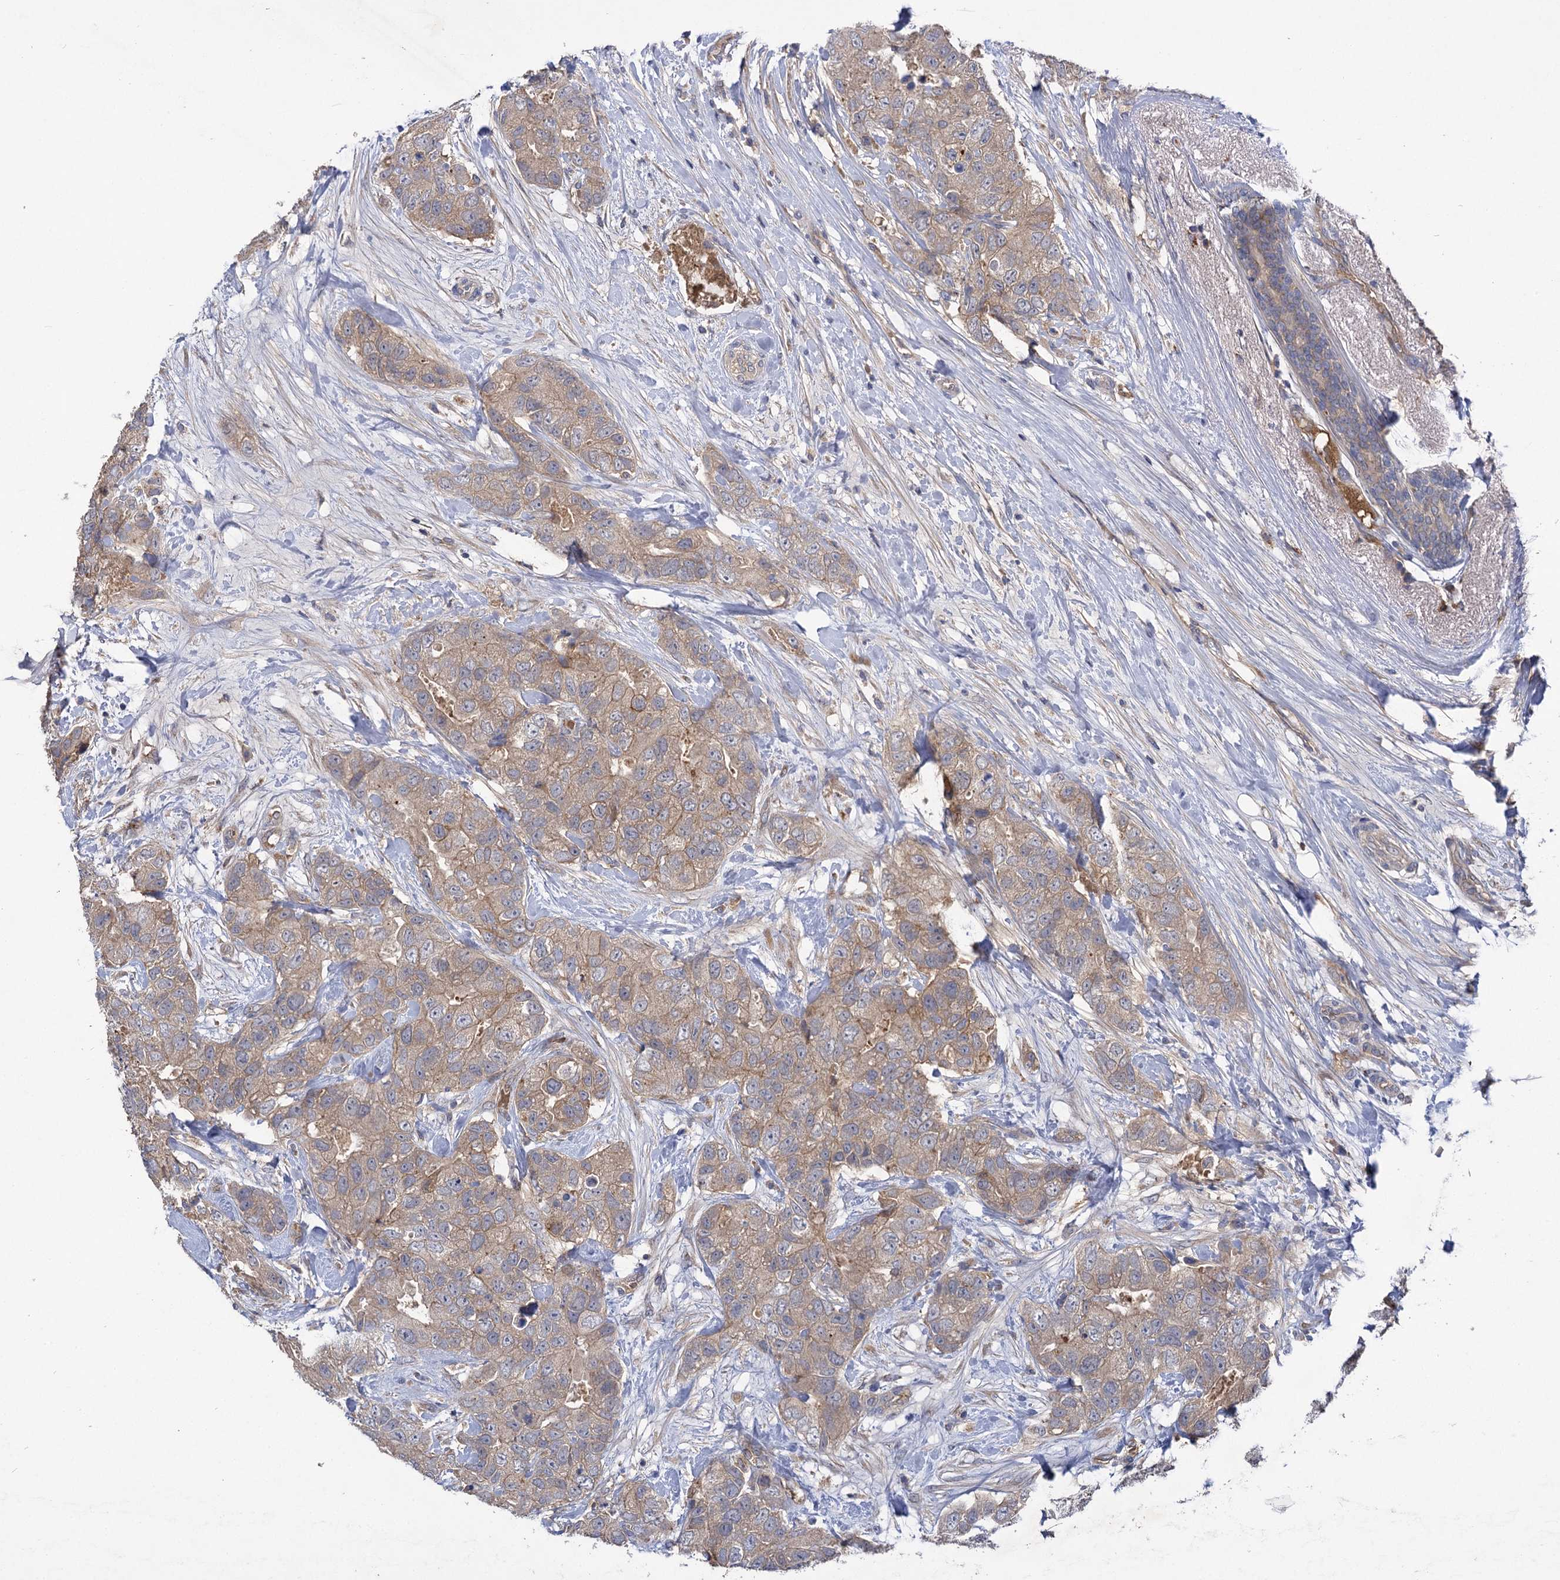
{"staining": {"intensity": "weak", "quantity": ">75%", "location": "cytoplasmic/membranous"}, "tissue": "breast cancer", "cell_type": "Tumor cells", "image_type": "cancer", "snomed": [{"axis": "morphology", "description": "Duct carcinoma"}, {"axis": "topography", "description": "Breast"}], "caption": "High-magnification brightfield microscopy of intraductal carcinoma (breast) stained with DAB (brown) and counterstained with hematoxylin (blue). tumor cells exhibit weak cytoplasmic/membranous positivity is appreciated in about>75% of cells.", "gene": "USP50", "patient": {"sex": "female", "age": 62}}